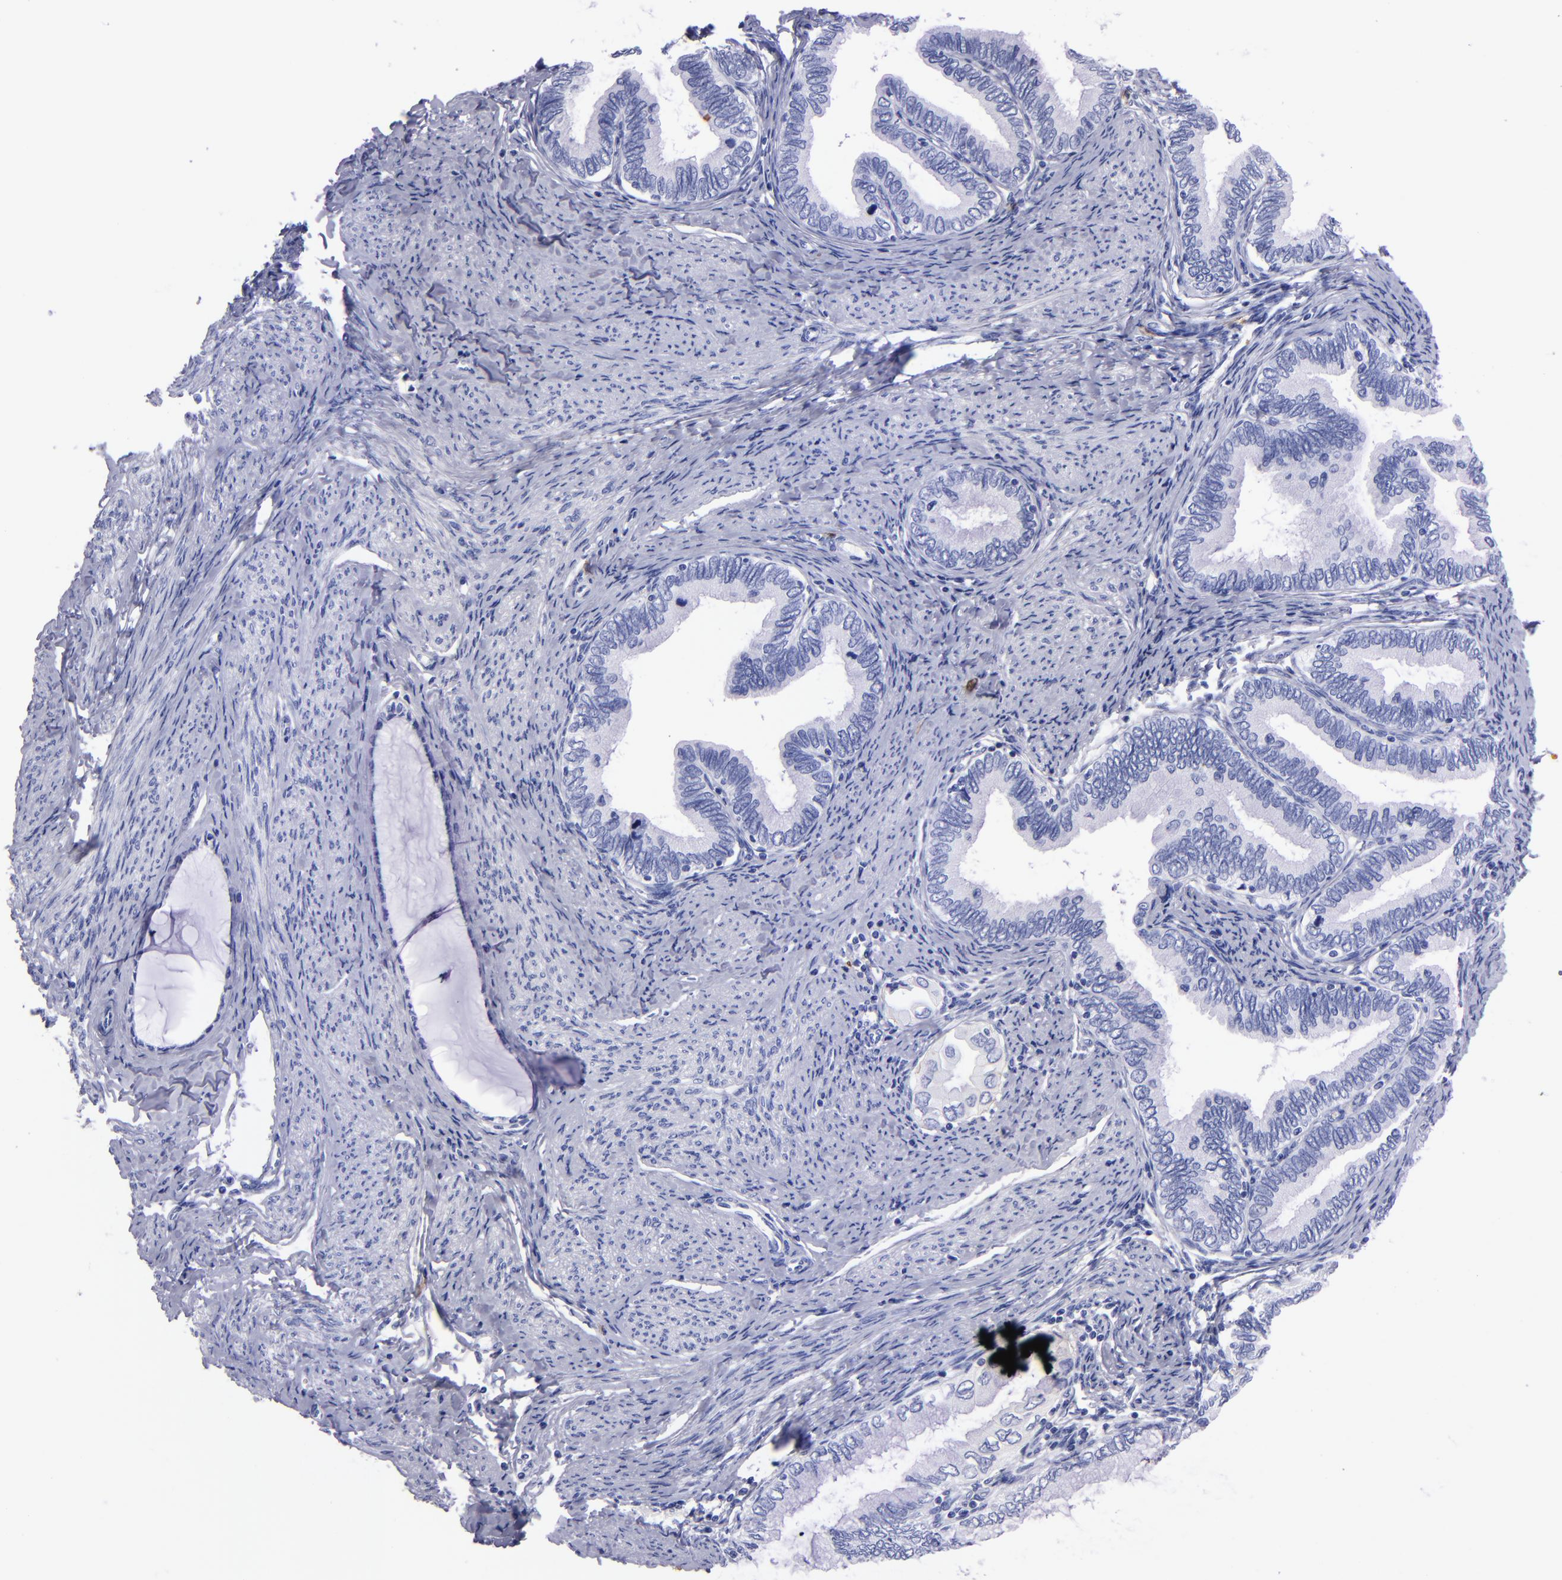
{"staining": {"intensity": "negative", "quantity": "none", "location": "none"}, "tissue": "cervical cancer", "cell_type": "Tumor cells", "image_type": "cancer", "snomed": [{"axis": "morphology", "description": "Adenocarcinoma, NOS"}, {"axis": "topography", "description": "Cervix"}], "caption": "Tumor cells are negative for brown protein staining in cervical cancer (adenocarcinoma).", "gene": "CD38", "patient": {"sex": "female", "age": 49}}